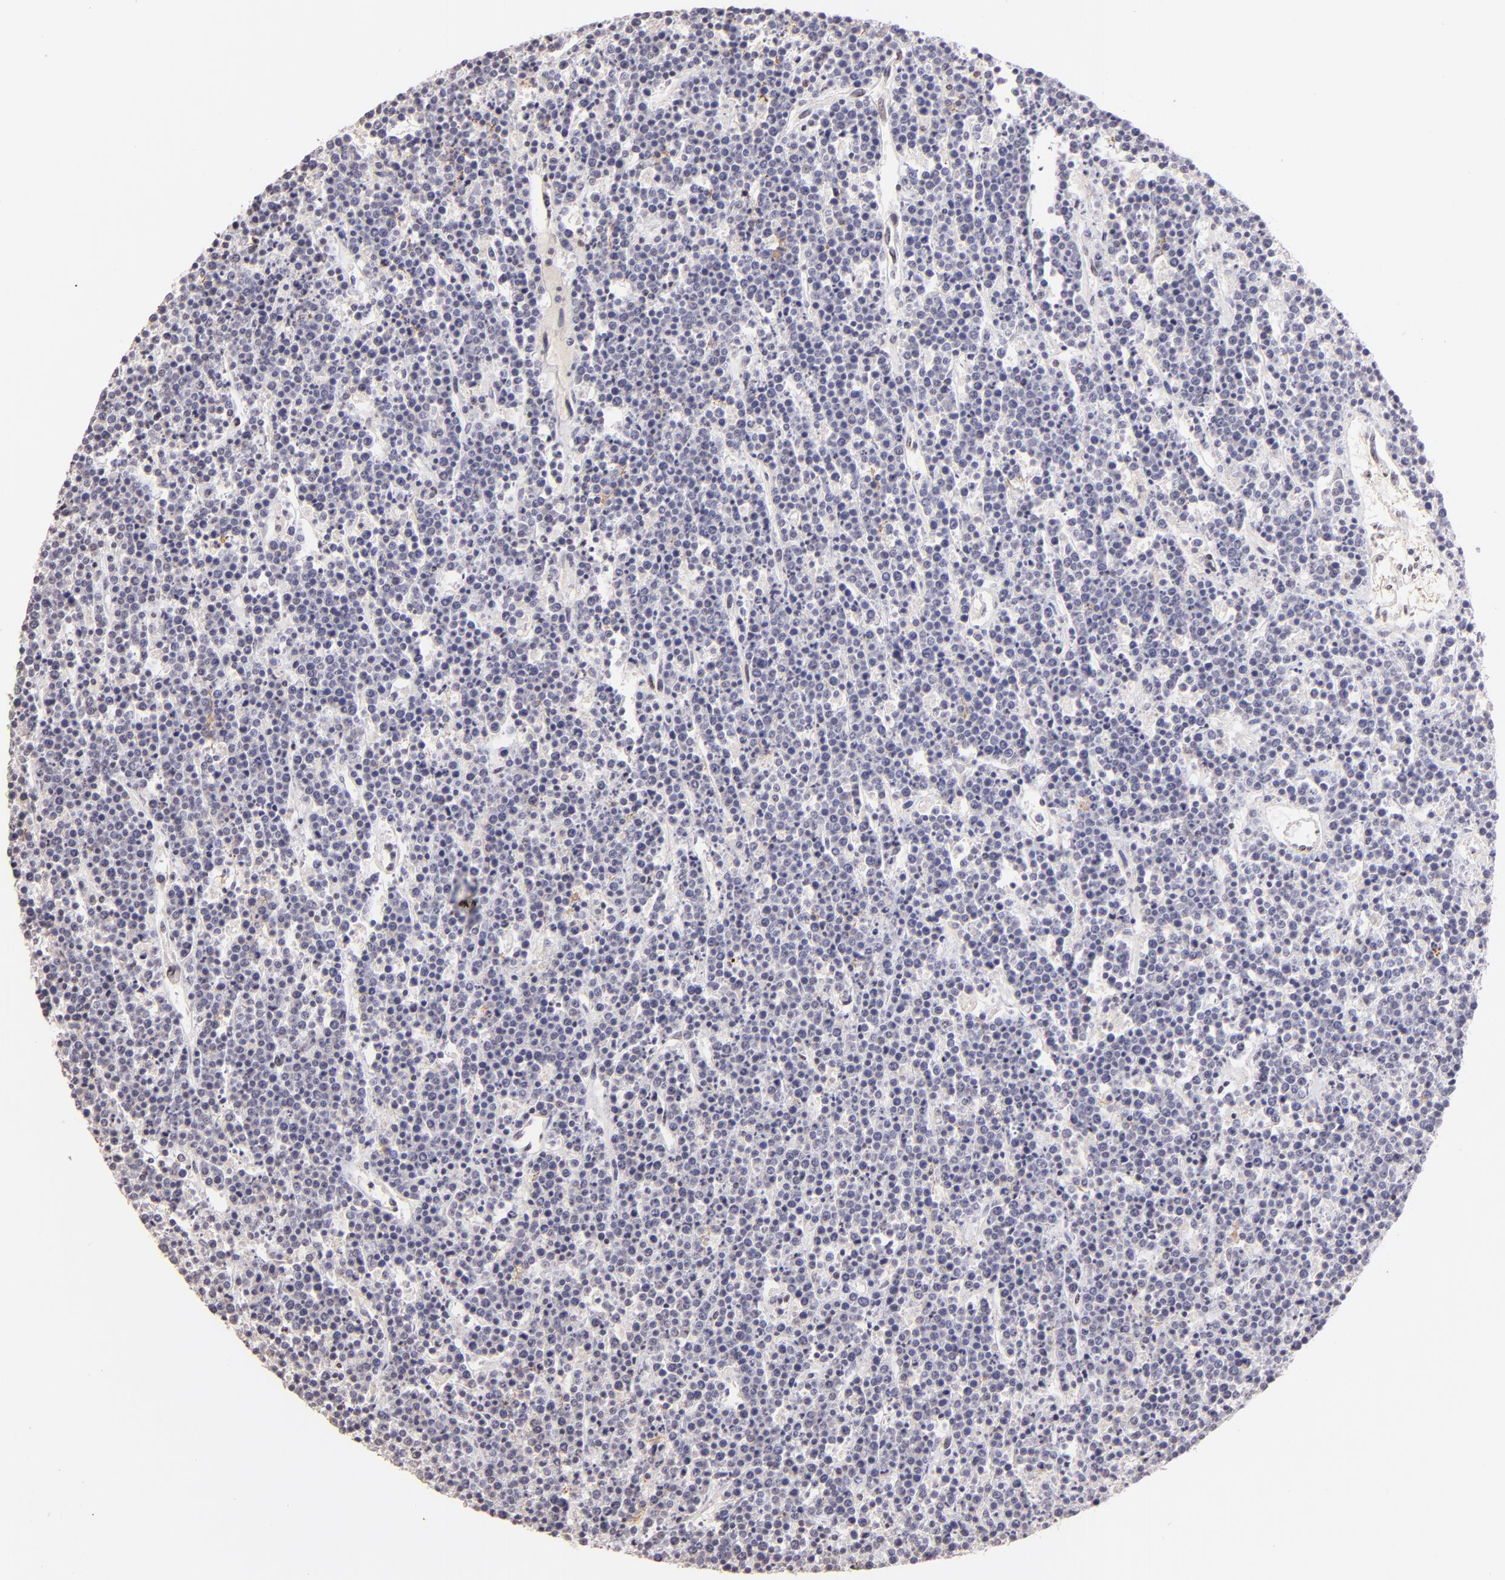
{"staining": {"intensity": "negative", "quantity": "none", "location": "none"}, "tissue": "lymphoma", "cell_type": "Tumor cells", "image_type": "cancer", "snomed": [{"axis": "morphology", "description": "Malignant lymphoma, non-Hodgkin's type, High grade"}, {"axis": "topography", "description": "Ovary"}], "caption": "High-grade malignant lymphoma, non-Hodgkin's type was stained to show a protein in brown. There is no significant expression in tumor cells. (Brightfield microscopy of DAB immunohistochemistry (IHC) at high magnification).", "gene": "MAGEA1", "patient": {"sex": "female", "age": 56}}